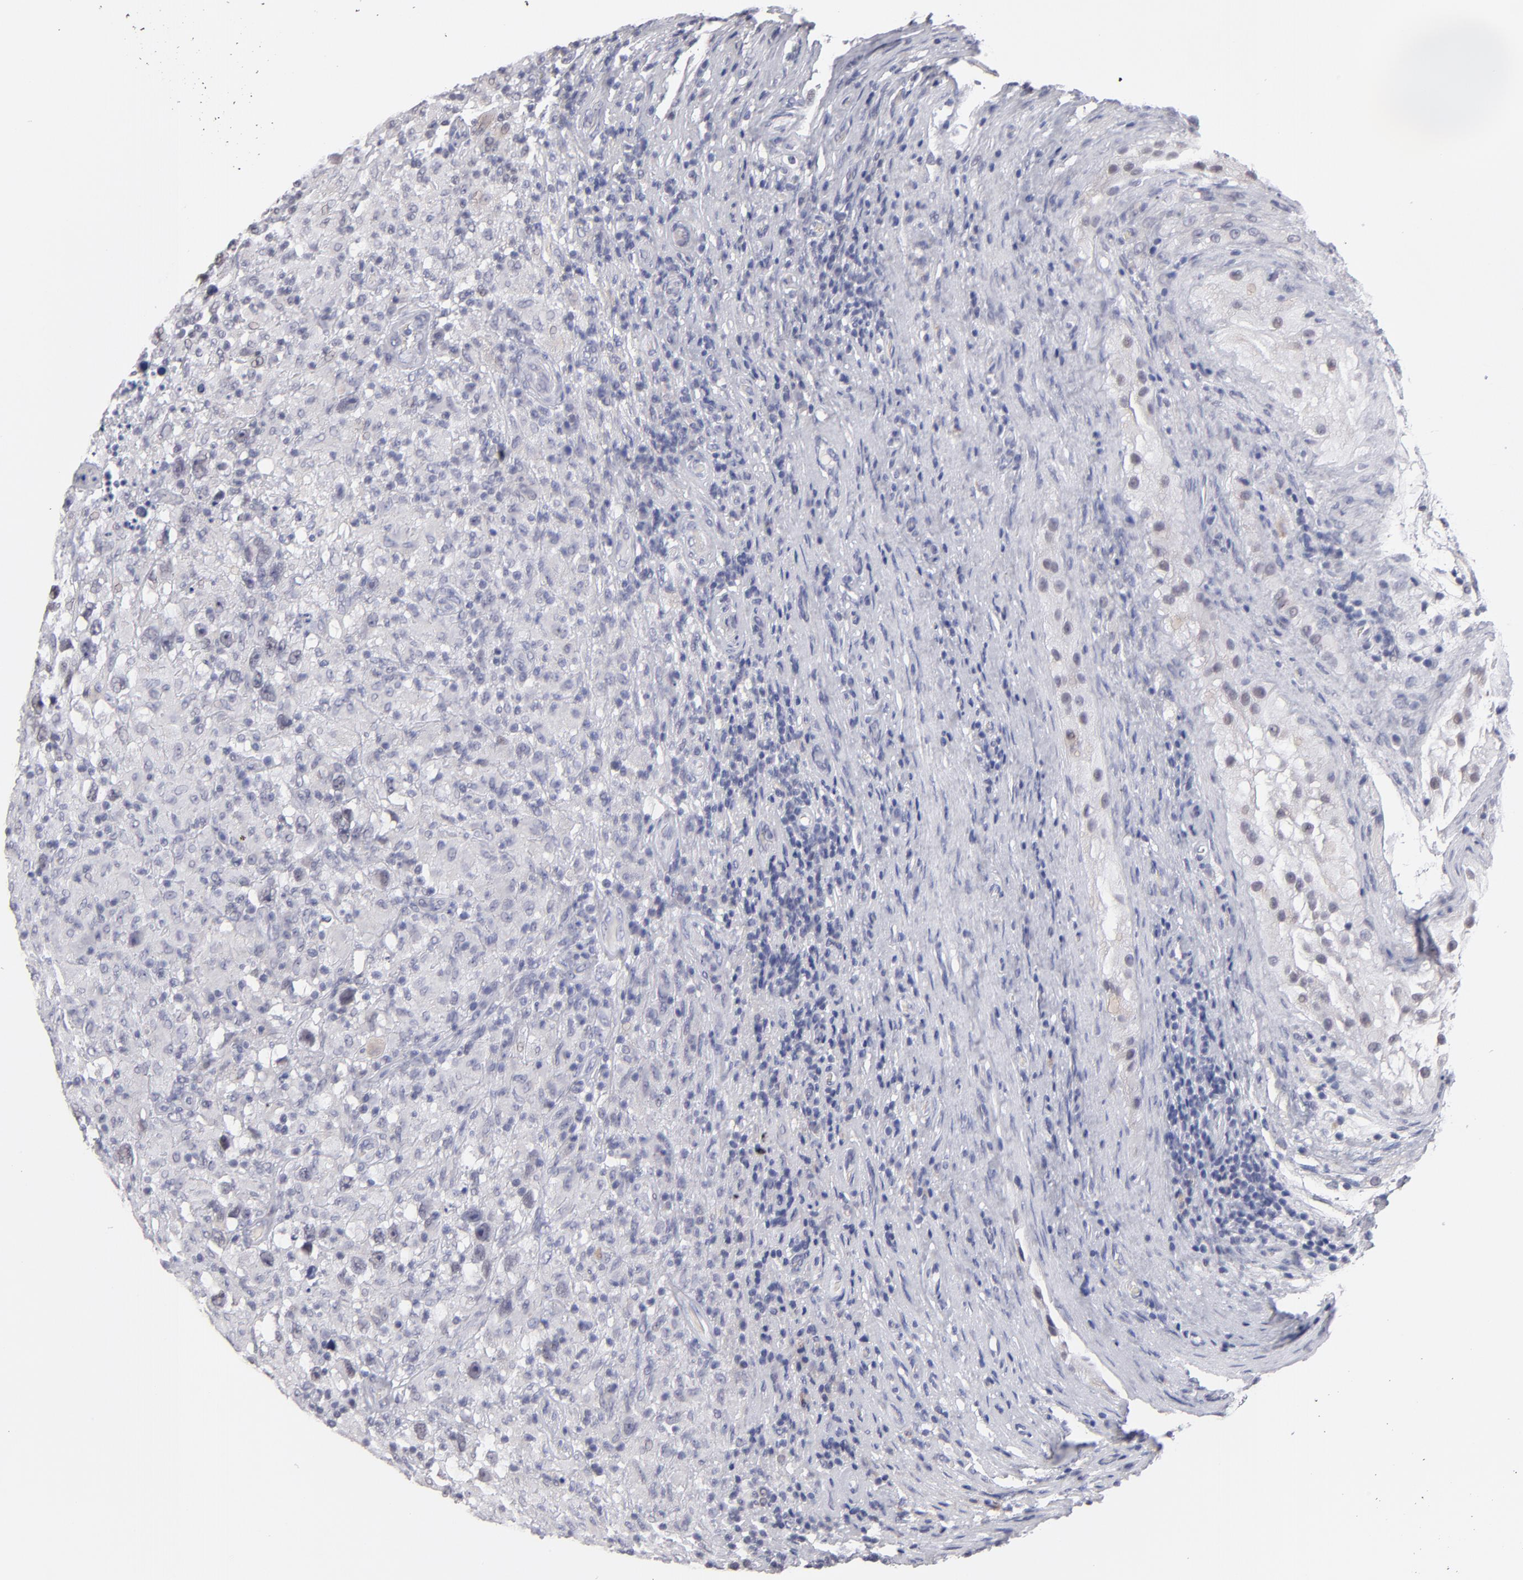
{"staining": {"intensity": "negative", "quantity": "none", "location": "none"}, "tissue": "testis cancer", "cell_type": "Tumor cells", "image_type": "cancer", "snomed": [{"axis": "morphology", "description": "Seminoma, NOS"}, {"axis": "topography", "description": "Testis"}], "caption": "Tumor cells are negative for protein expression in human seminoma (testis).", "gene": "TEX11", "patient": {"sex": "male", "age": 34}}